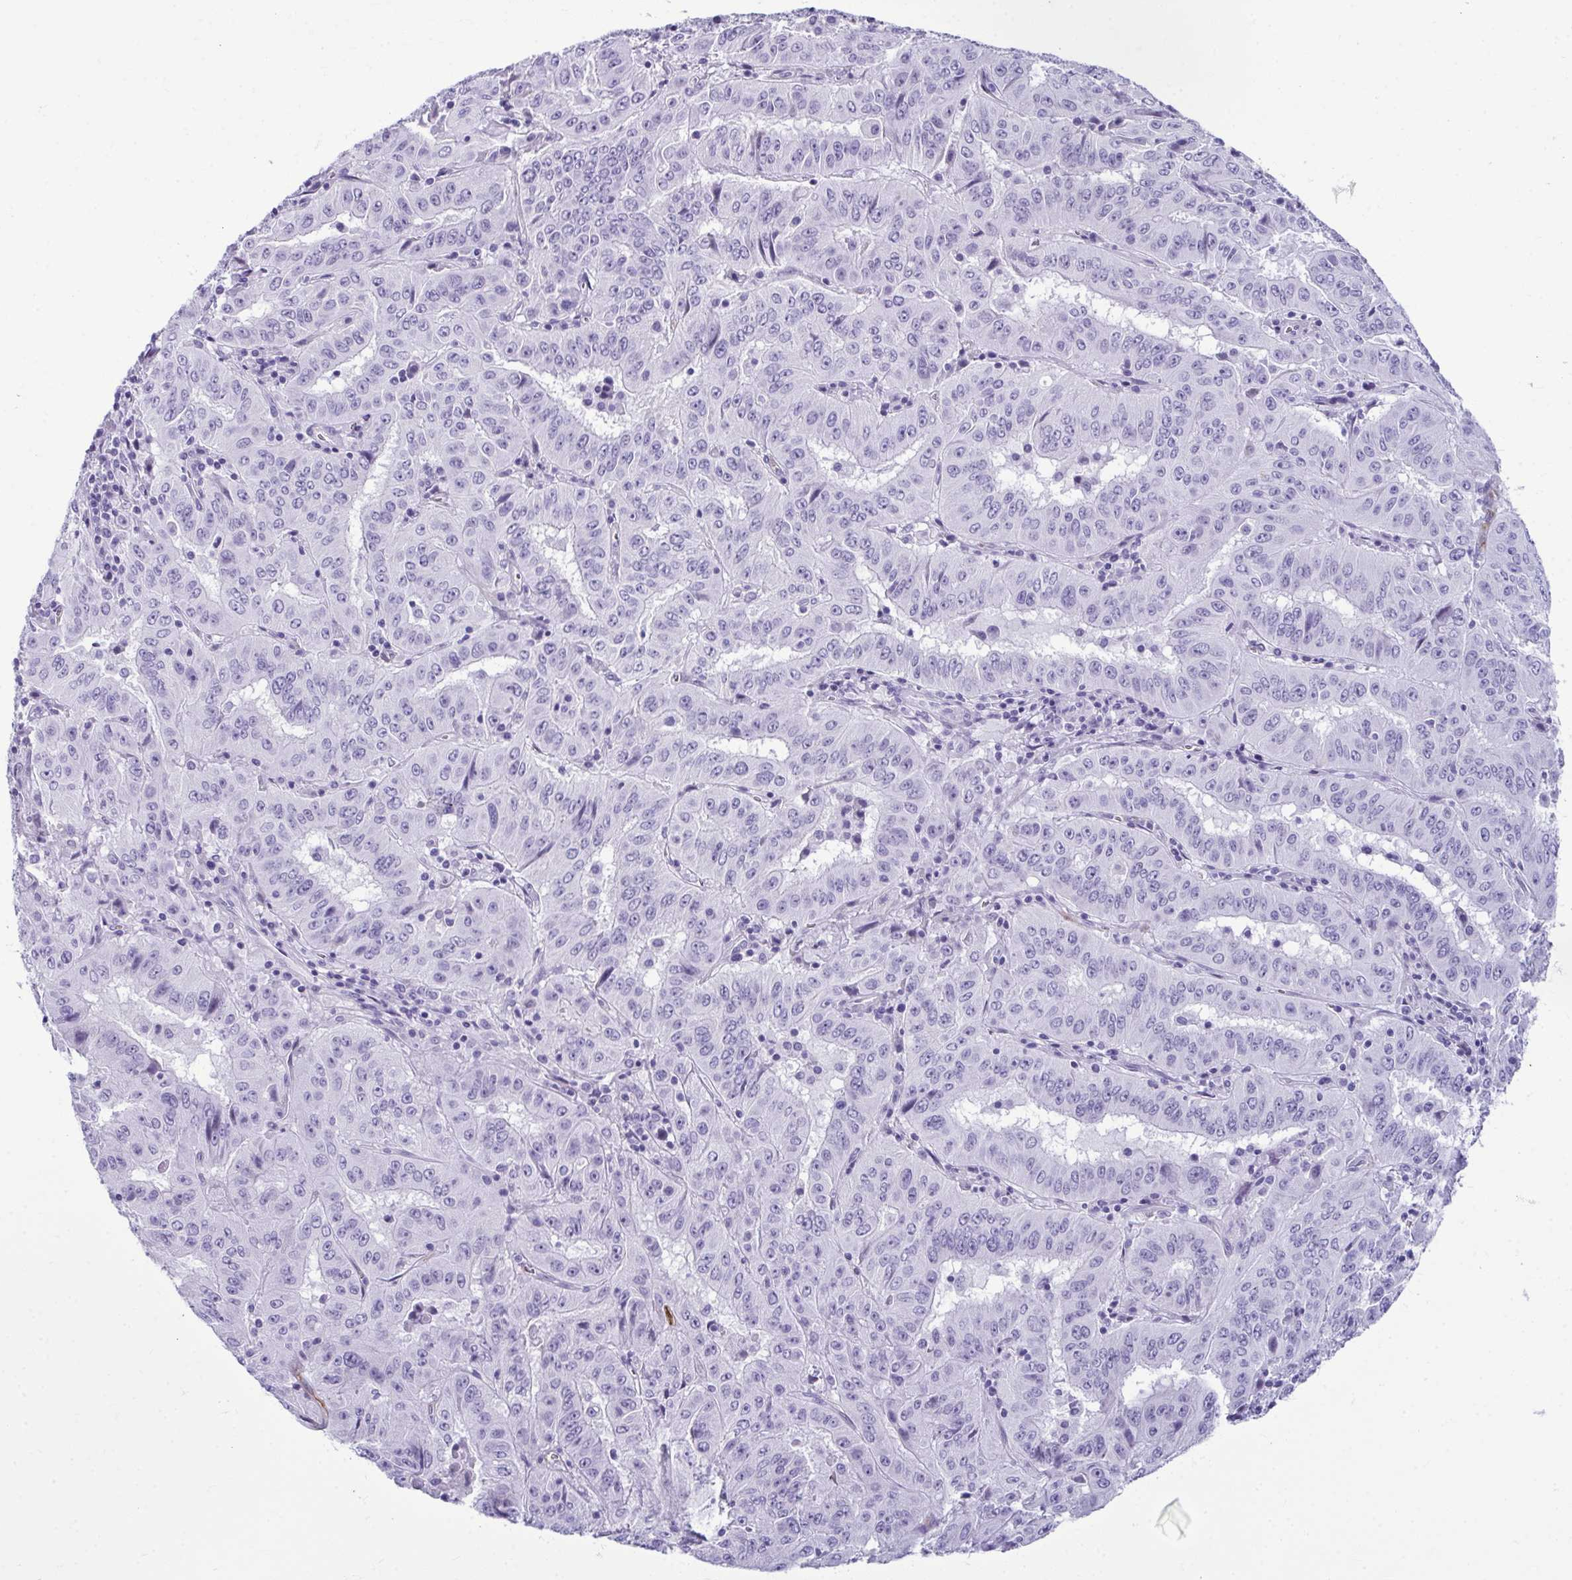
{"staining": {"intensity": "negative", "quantity": "none", "location": "none"}, "tissue": "pancreatic cancer", "cell_type": "Tumor cells", "image_type": "cancer", "snomed": [{"axis": "morphology", "description": "Adenocarcinoma, NOS"}, {"axis": "topography", "description": "Pancreas"}], "caption": "An image of pancreatic cancer stained for a protein reveals no brown staining in tumor cells. (Immunohistochemistry, brightfield microscopy, high magnification).", "gene": "SERPINI1", "patient": {"sex": "male", "age": 63}}